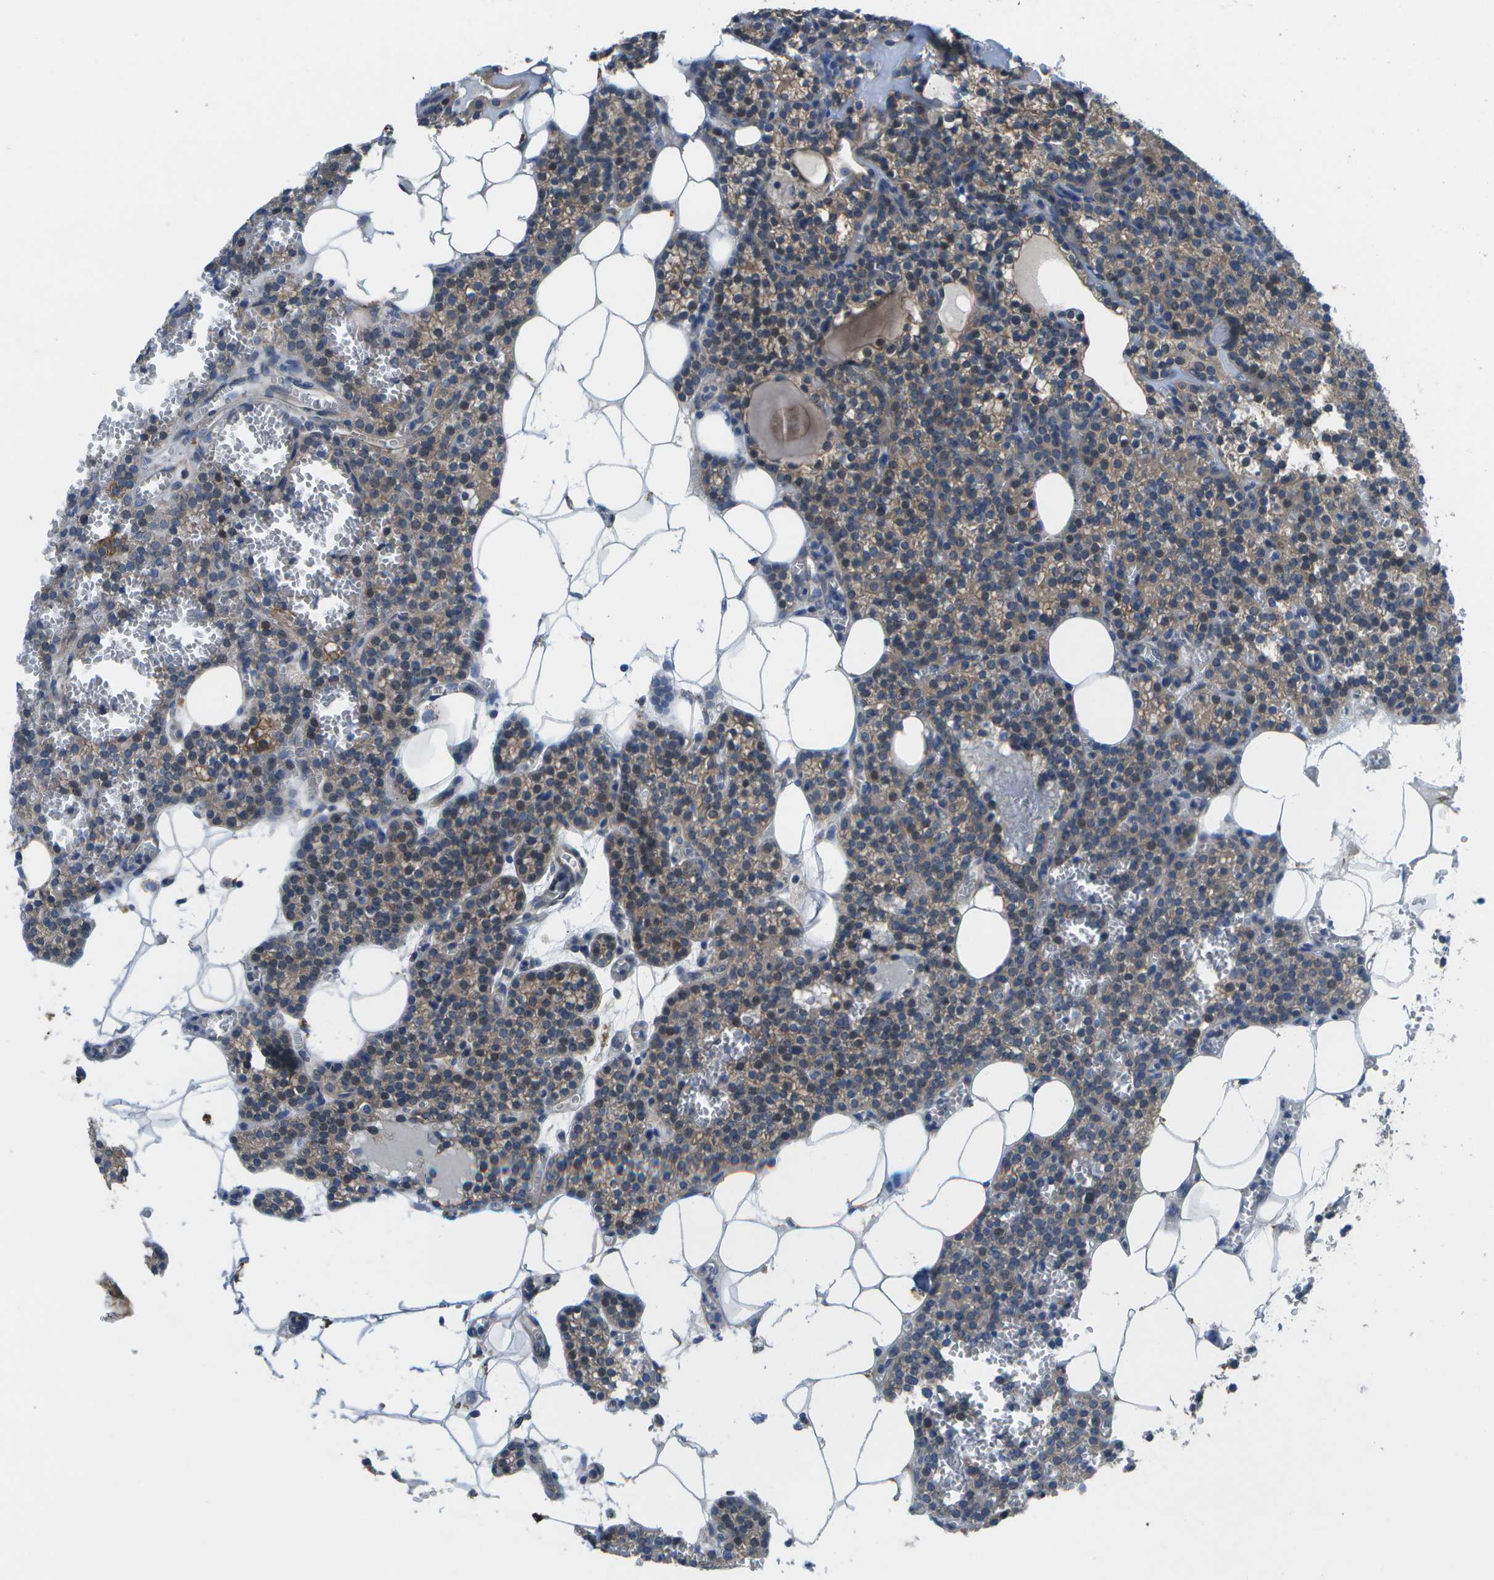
{"staining": {"intensity": "weak", "quantity": "25%-75%", "location": "cytoplasmic/membranous"}, "tissue": "parathyroid gland", "cell_type": "Glandular cells", "image_type": "normal", "snomed": [{"axis": "morphology", "description": "Normal tissue, NOS"}, {"axis": "morphology", "description": "Adenoma, NOS"}, {"axis": "topography", "description": "Parathyroid gland"}], "caption": "Human parathyroid gland stained with a brown dye displays weak cytoplasmic/membranous positive positivity in about 25%-75% of glandular cells.", "gene": "P3H1", "patient": {"sex": "female", "age": 58}}